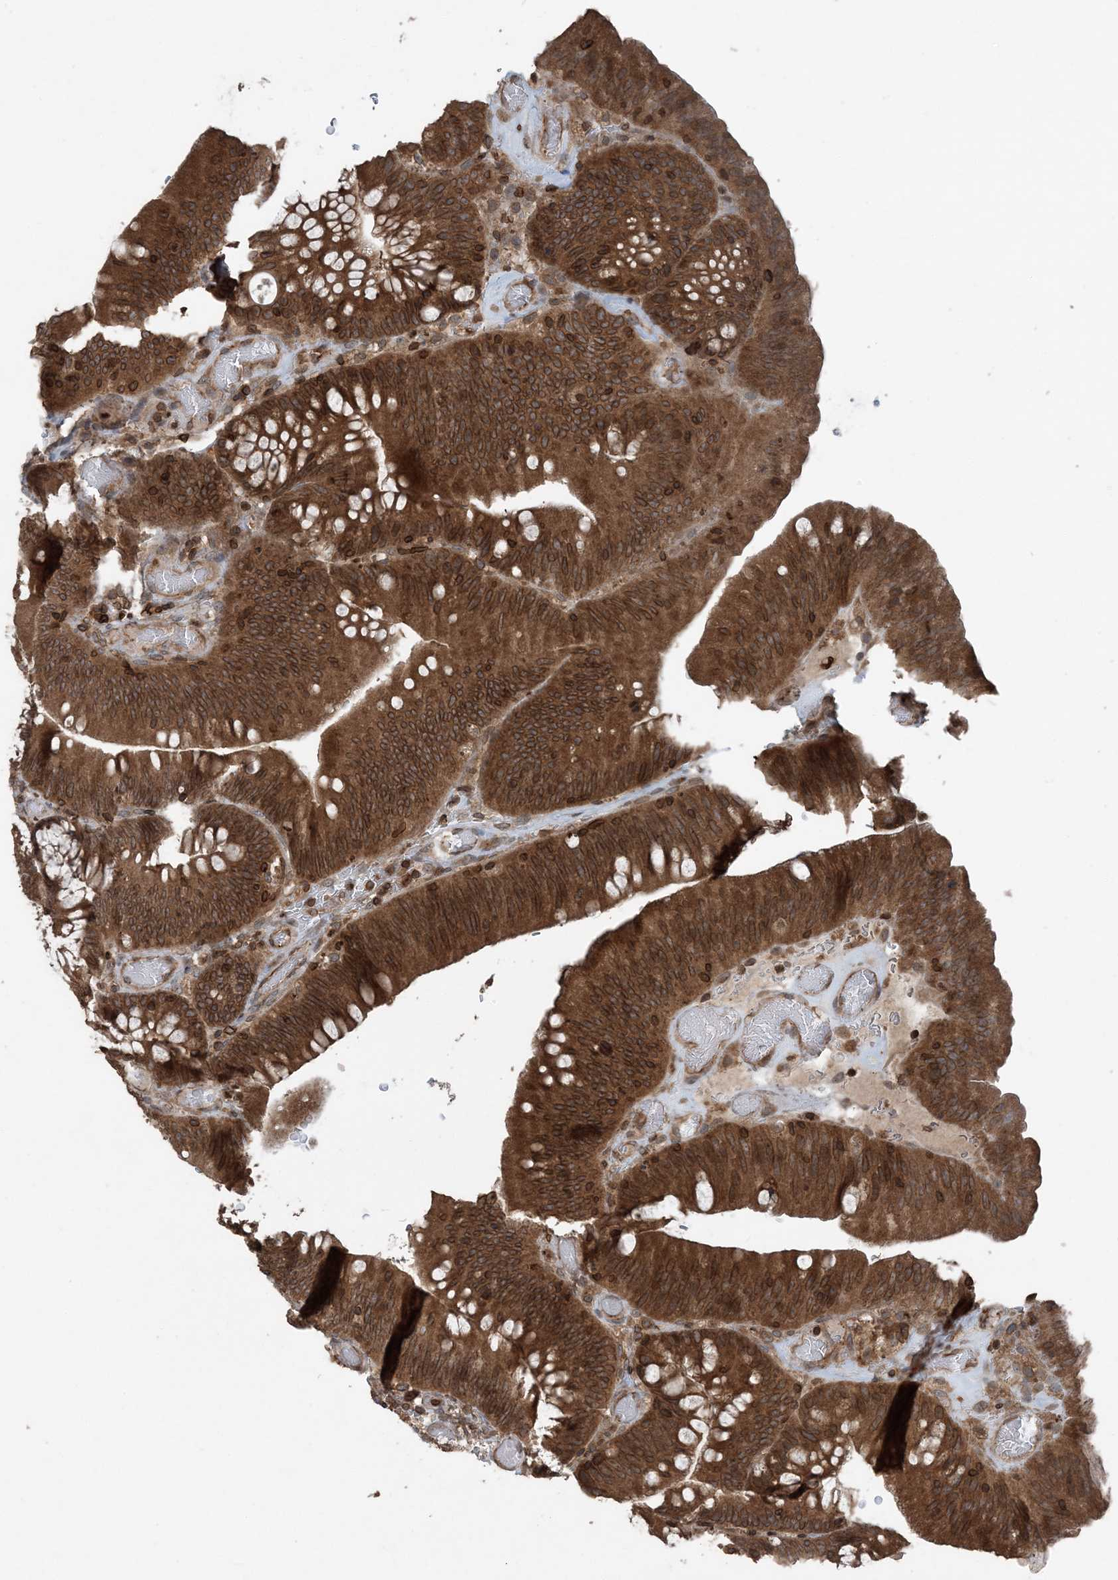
{"staining": {"intensity": "strong", "quantity": ">75%", "location": "cytoplasmic/membranous,nuclear"}, "tissue": "colorectal cancer", "cell_type": "Tumor cells", "image_type": "cancer", "snomed": [{"axis": "morphology", "description": "Normal tissue, NOS"}, {"axis": "topography", "description": "Colon"}], "caption": "Colorectal cancer stained for a protein displays strong cytoplasmic/membranous and nuclear positivity in tumor cells. (DAB (3,3'-diaminobenzidine) = brown stain, brightfield microscopy at high magnification).", "gene": "ZFAND2B", "patient": {"sex": "female", "age": 82}}